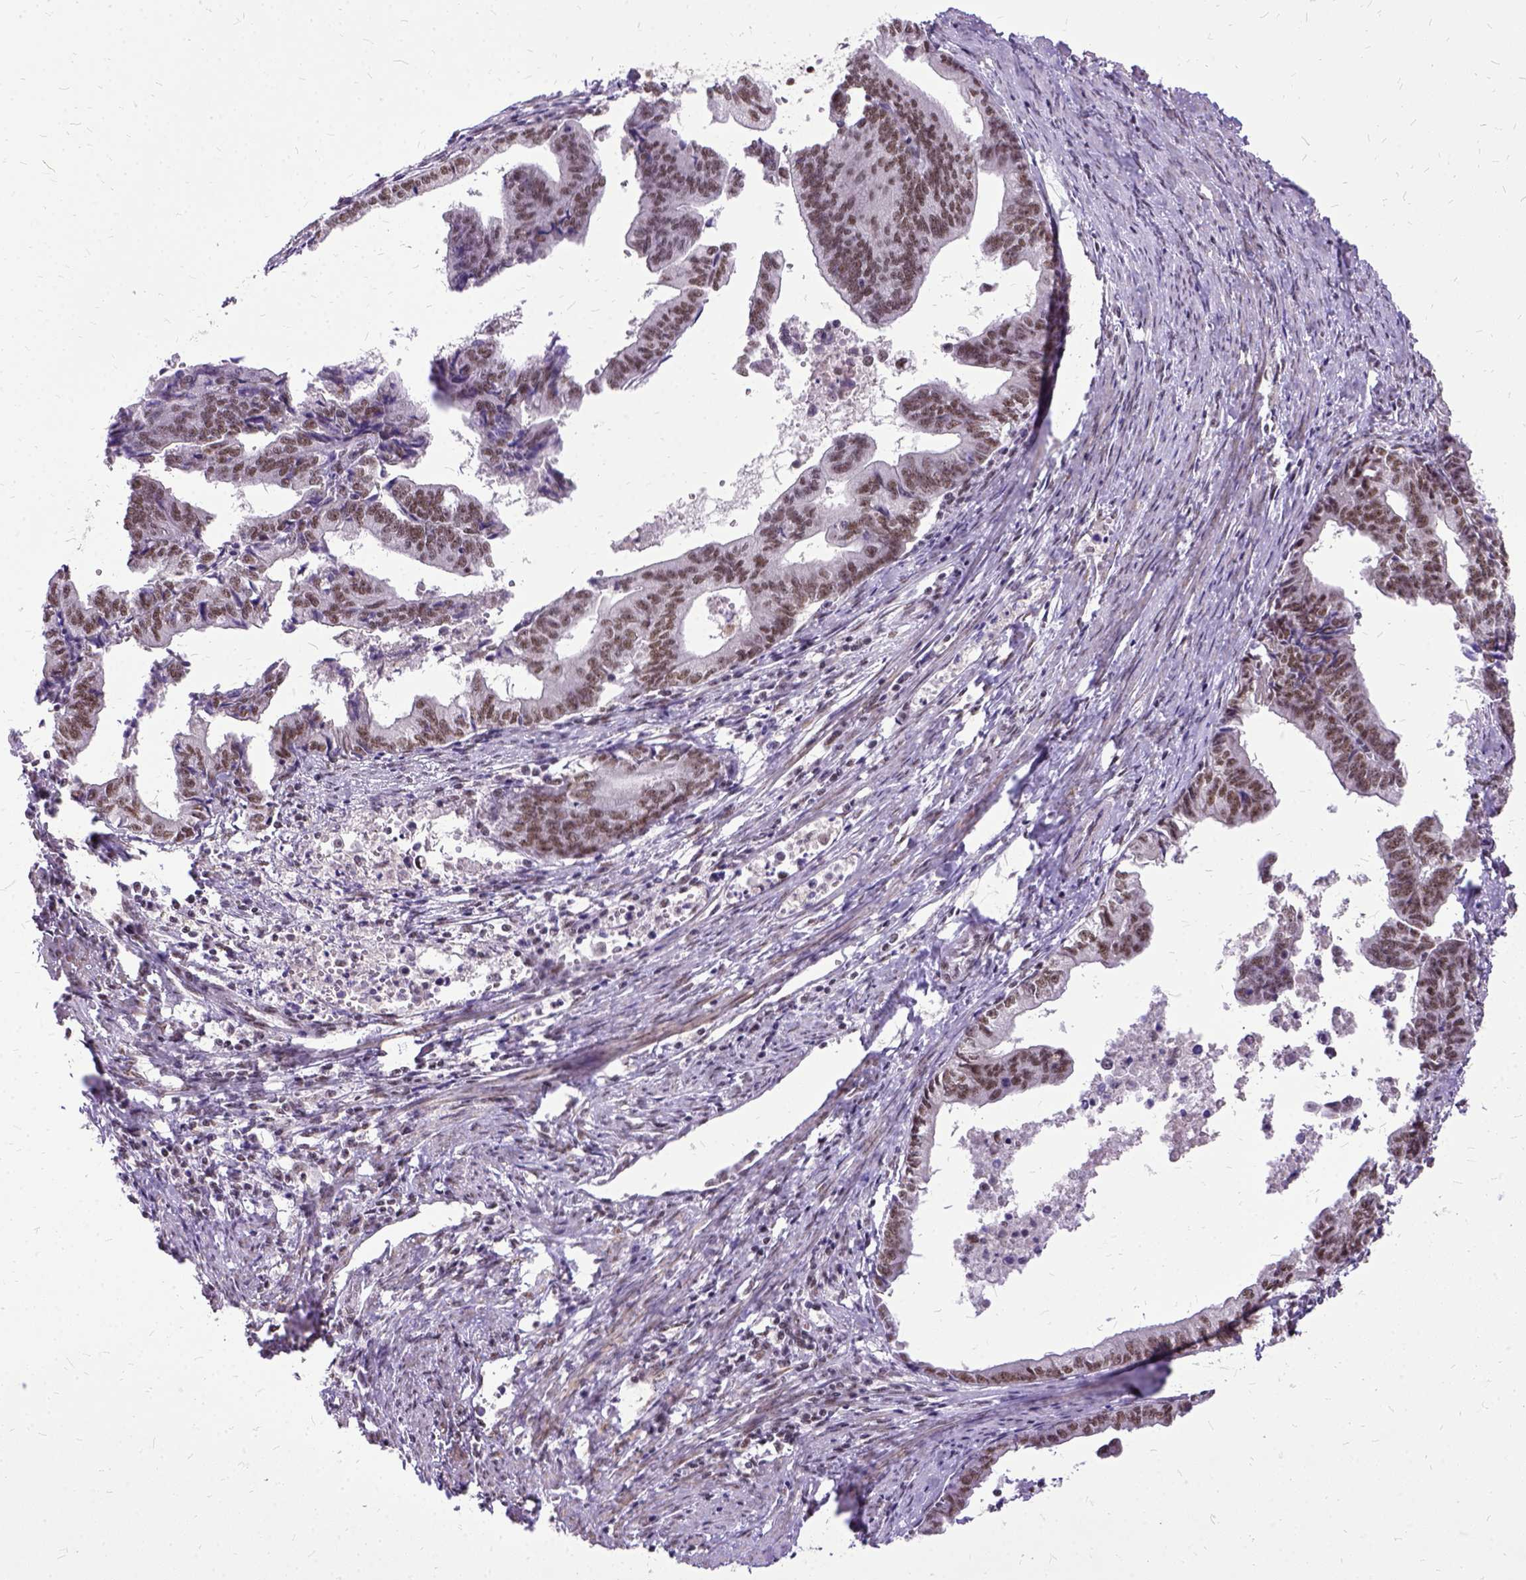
{"staining": {"intensity": "moderate", "quantity": ">75%", "location": "nuclear"}, "tissue": "endometrial cancer", "cell_type": "Tumor cells", "image_type": "cancer", "snomed": [{"axis": "morphology", "description": "Adenocarcinoma, NOS"}, {"axis": "topography", "description": "Endometrium"}], "caption": "The micrograph reveals immunohistochemical staining of endometrial cancer. There is moderate nuclear staining is identified in about >75% of tumor cells.", "gene": "SETD1A", "patient": {"sex": "female", "age": 65}}